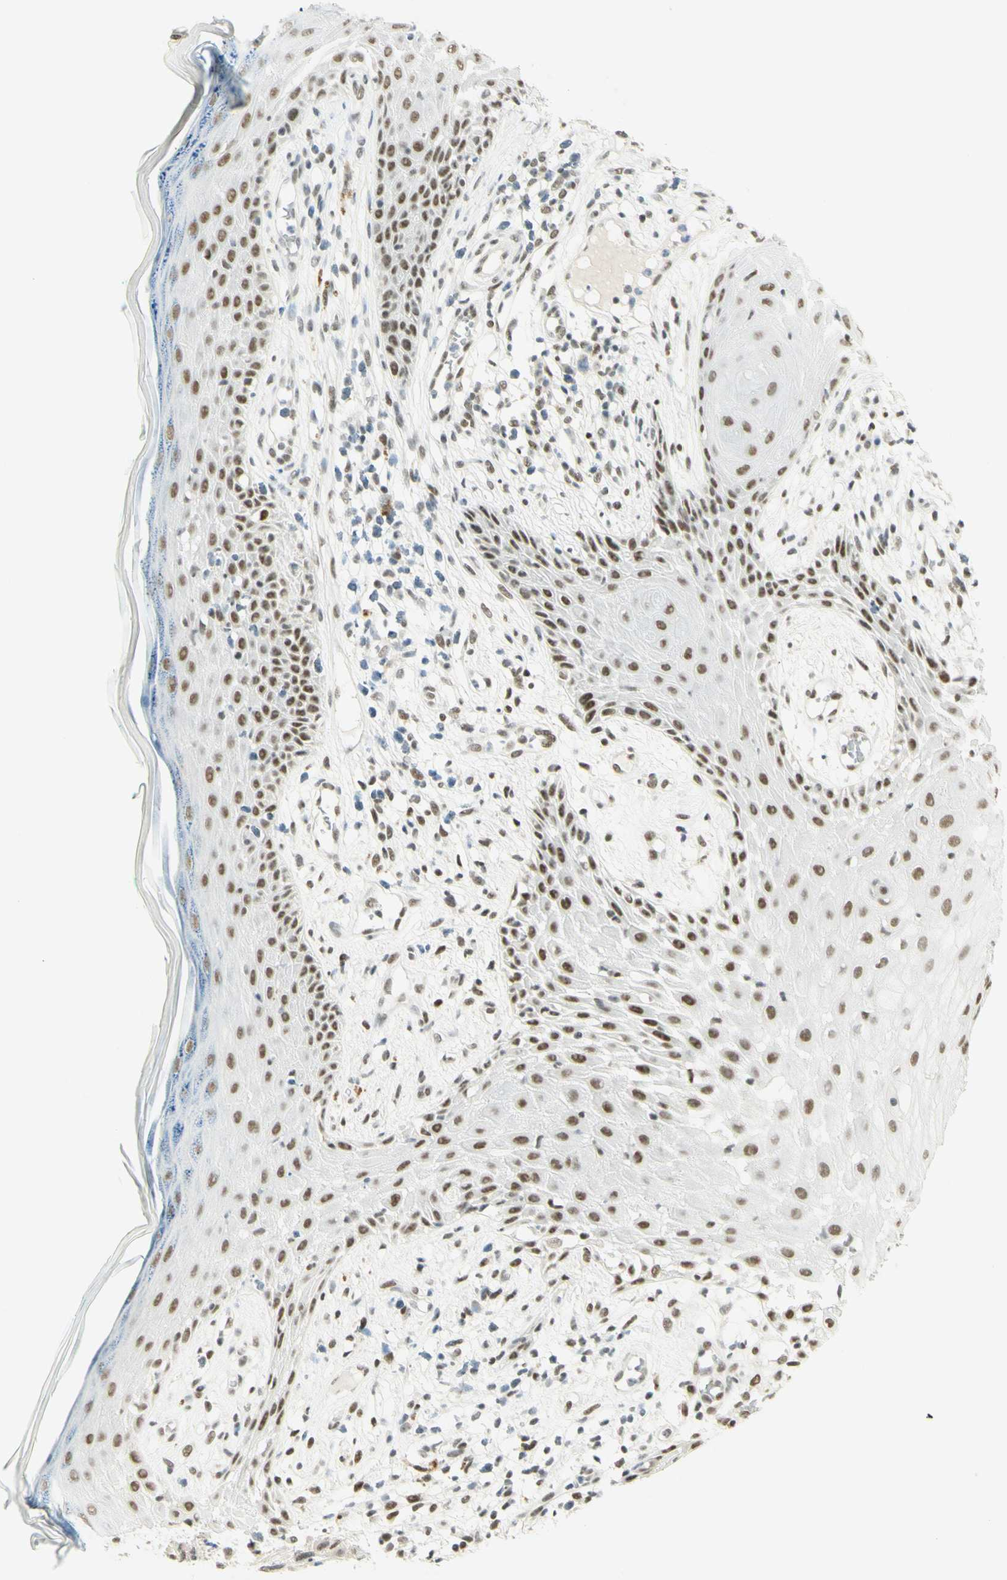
{"staining": {"intensity": "weak", "quantity": ">75%", "location": "nuclear"}, "tissue": "skin cancer", "cell_type": "Tumor cells", "image_type": "cancer", "snomed": [{"axis": "morphology", "description": "Basal cell carcinoma"}, {"axis": "topography", "description": "Skin"}], "caption": "Protein staining displays weak nuclear staining in about >75% of tumor cells in skin basal cell carcinoma.", "gene": "PMS2", "patient": {"sex": "female", "age": 84}}